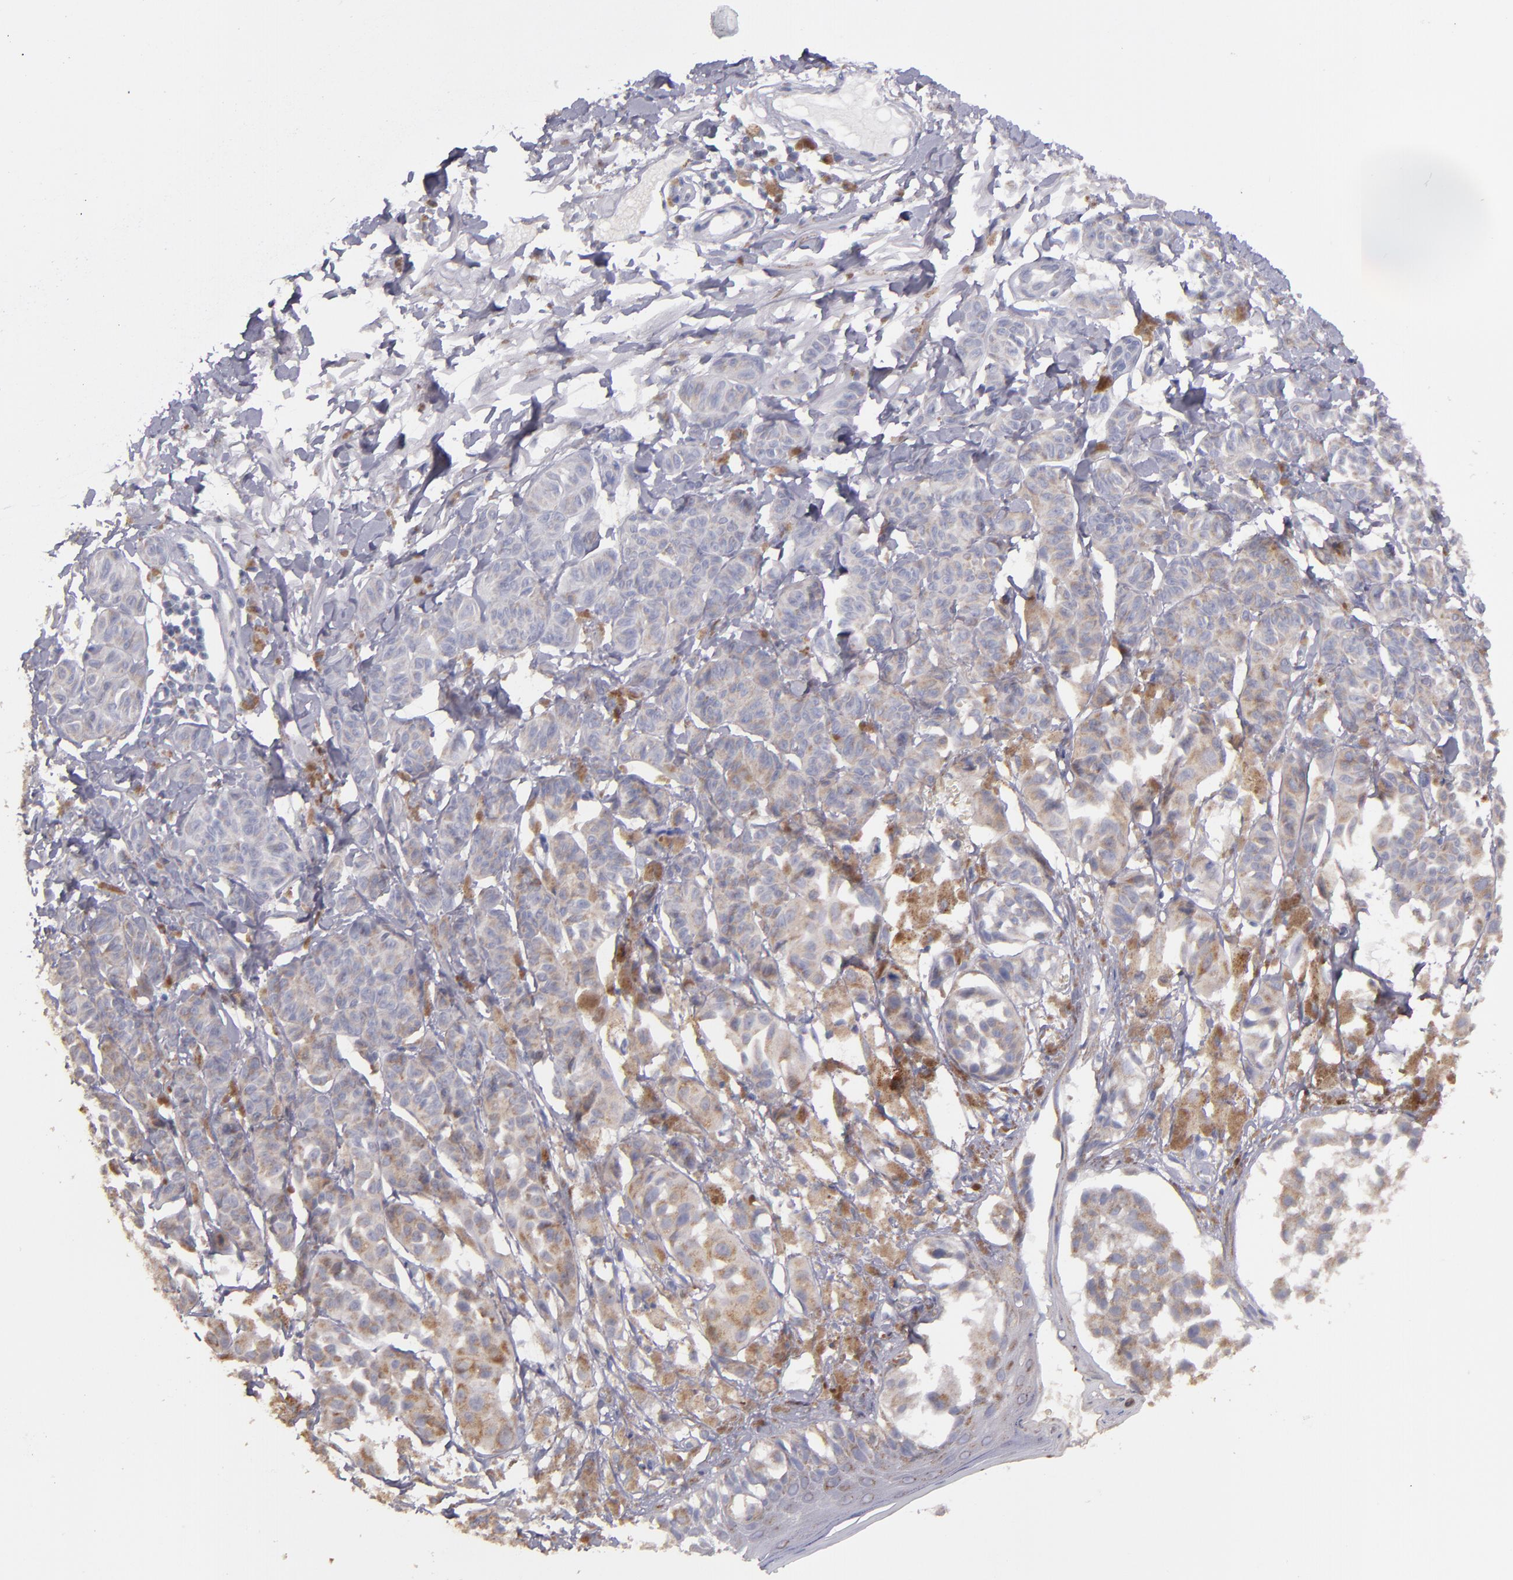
{"staining": {"intensity": "weak", "quantity": ">75%", "location": "cytoplasmic/membranous"}, "tissue": "melanoma", "cell_type": "Tumor cells", "image_type": "cancer", "snomed": [{"axis": "morphology", "description": "Malignant melanoma, NOS"}, {"axis": "topography", "description": "Skin"}], "caption": "An IHC histopathology image of neoplastic tissue is shown. Protein staining in brown highlights weak cytoplasmic/membranous positivity in melanoma within tumor cells. The protein is stained brown, and the nuclei are stained in blue (DAB IHC with brightfield microscopy, high magnification).", "gene": "CLTA", "patient": {"sex": "male", "age": 76}}